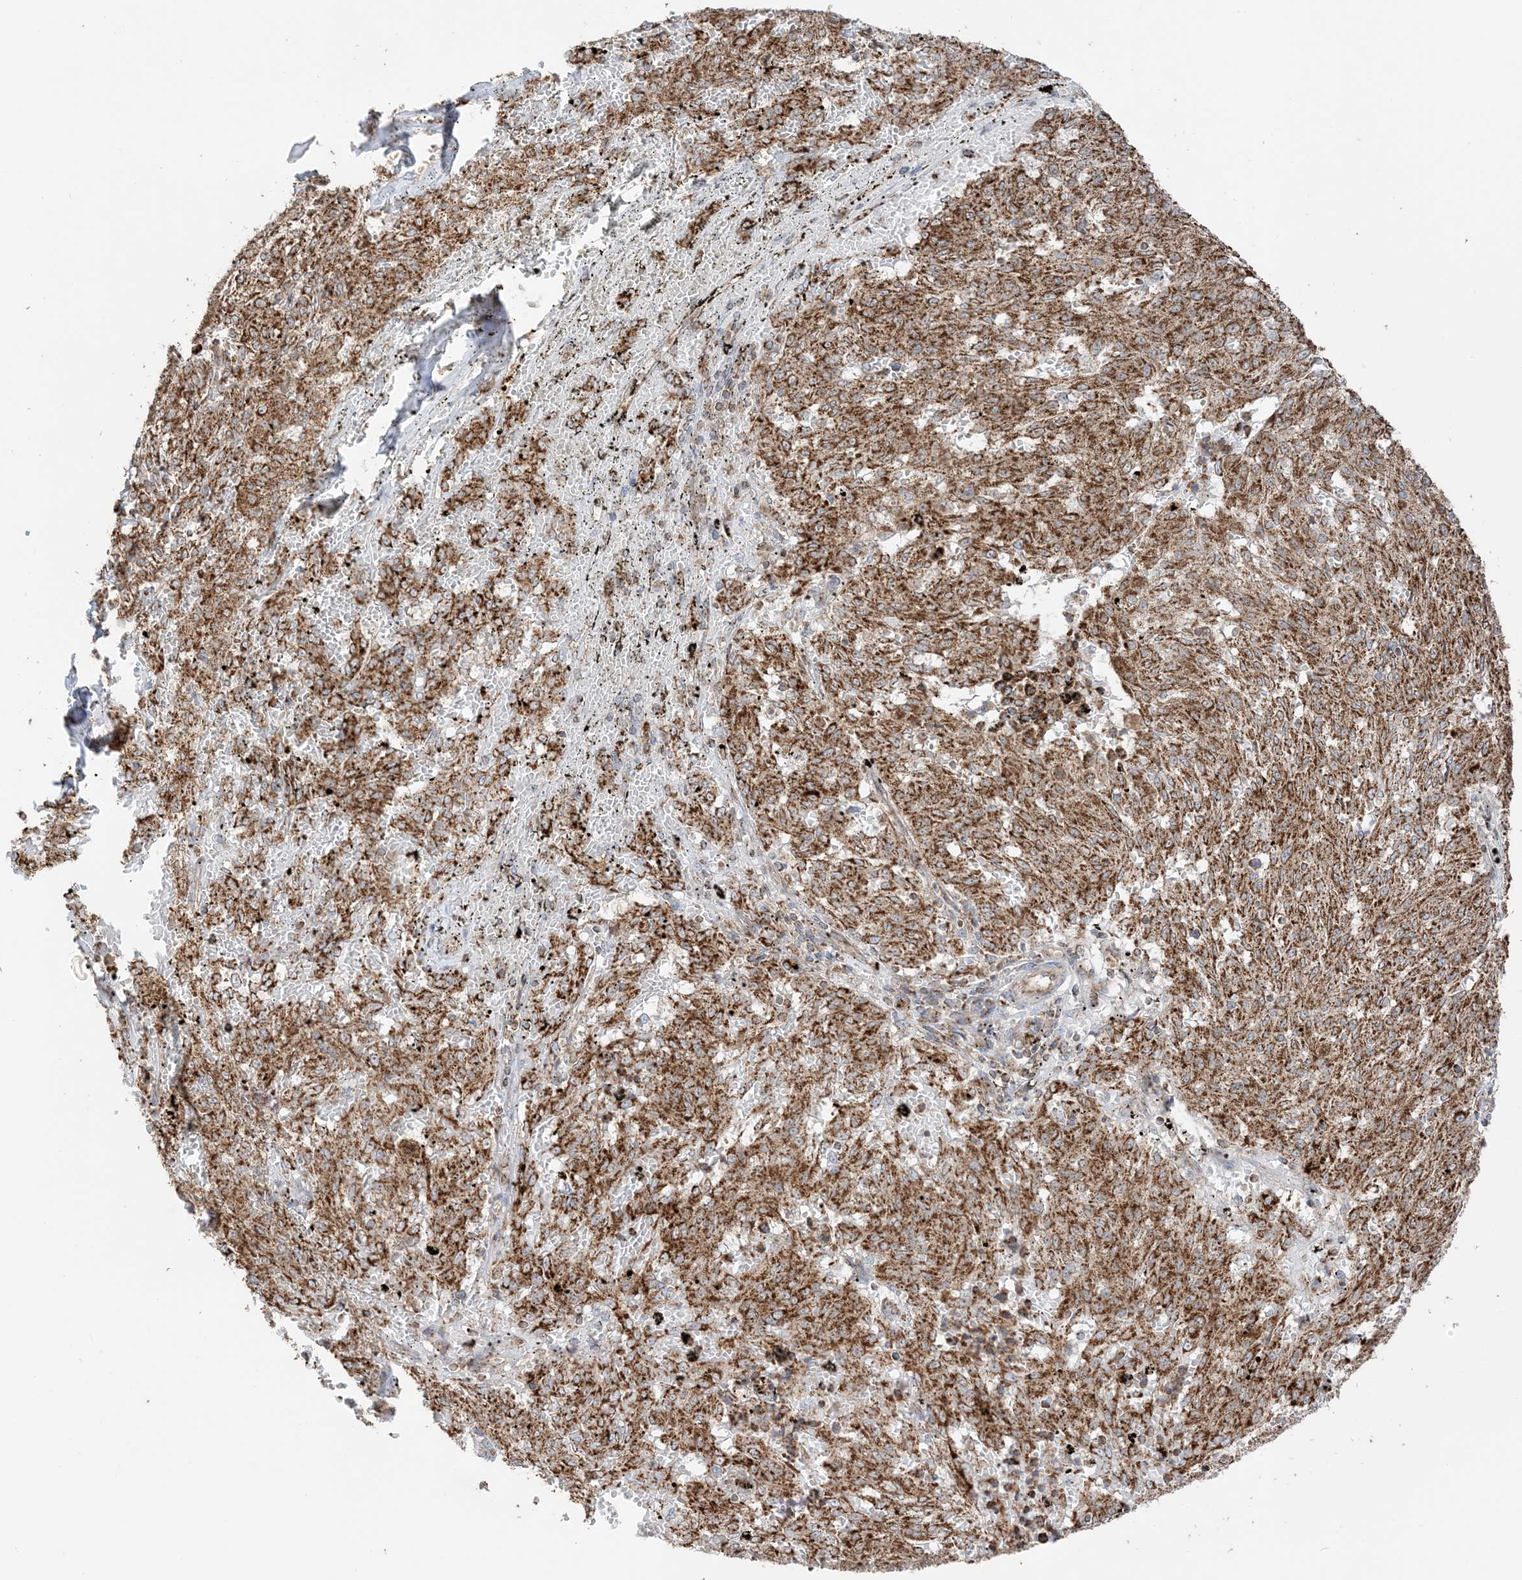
{"staining": {"intensity": "strong", "quantity": ">75%", "location": "cytoplasmic/membranous"}, "tissue": "melanoma", "cell_type": "Tumor cells", "image_type": "cancer", "snomed": [{"axis": "morphology", "description": "Malignant melanoma, NOS"}, {"axis": "topography", "description": "Skin"}], "caption": "A brown stain shows strong cytoplasmic/membranous expression of a protein in human malignant melanoma tumor cells. (DAB = brown stain, brightfield microscopy at high magnification).", "gene": "N4BP3", "patient": {"sex": "female", "age": 72}}